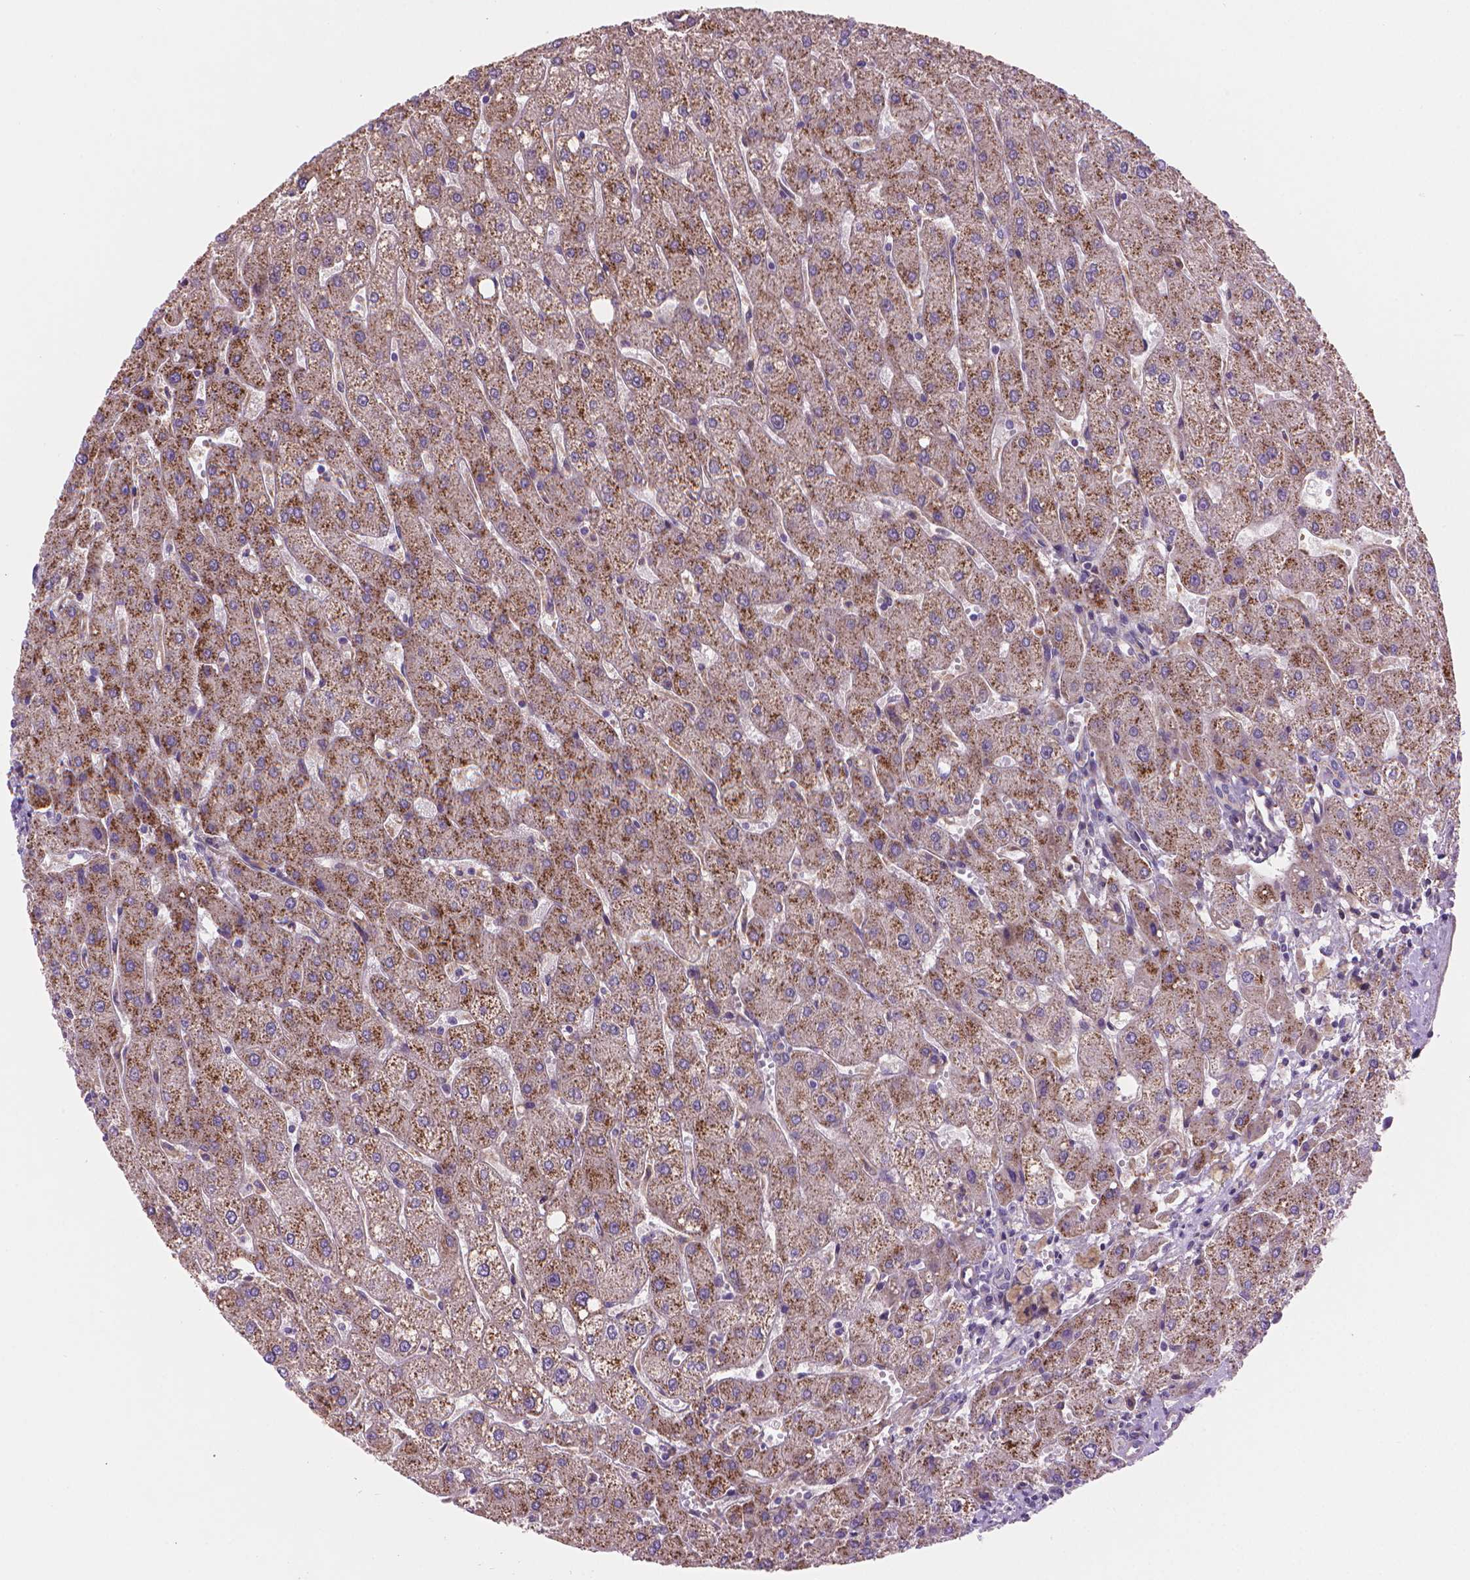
{"staining": {"intensity": "negative", "quantity": "none", "location": "none"}, "tissue": "liver", "cell_type": "Cholangiocytes", "image_type": "normal", "snomed": [{"axis": "morphology", "description": "Normal tissue, NOS"}, {"axis": "topography", "description": "Liver"}], "caption": "This is a histopathology image of immunohistochemistry staining of benign liver, which shows no positivity in cholangiocytes.", "gene": "AMMECR1L", "patient": {"sex": "male", "age": 67}}